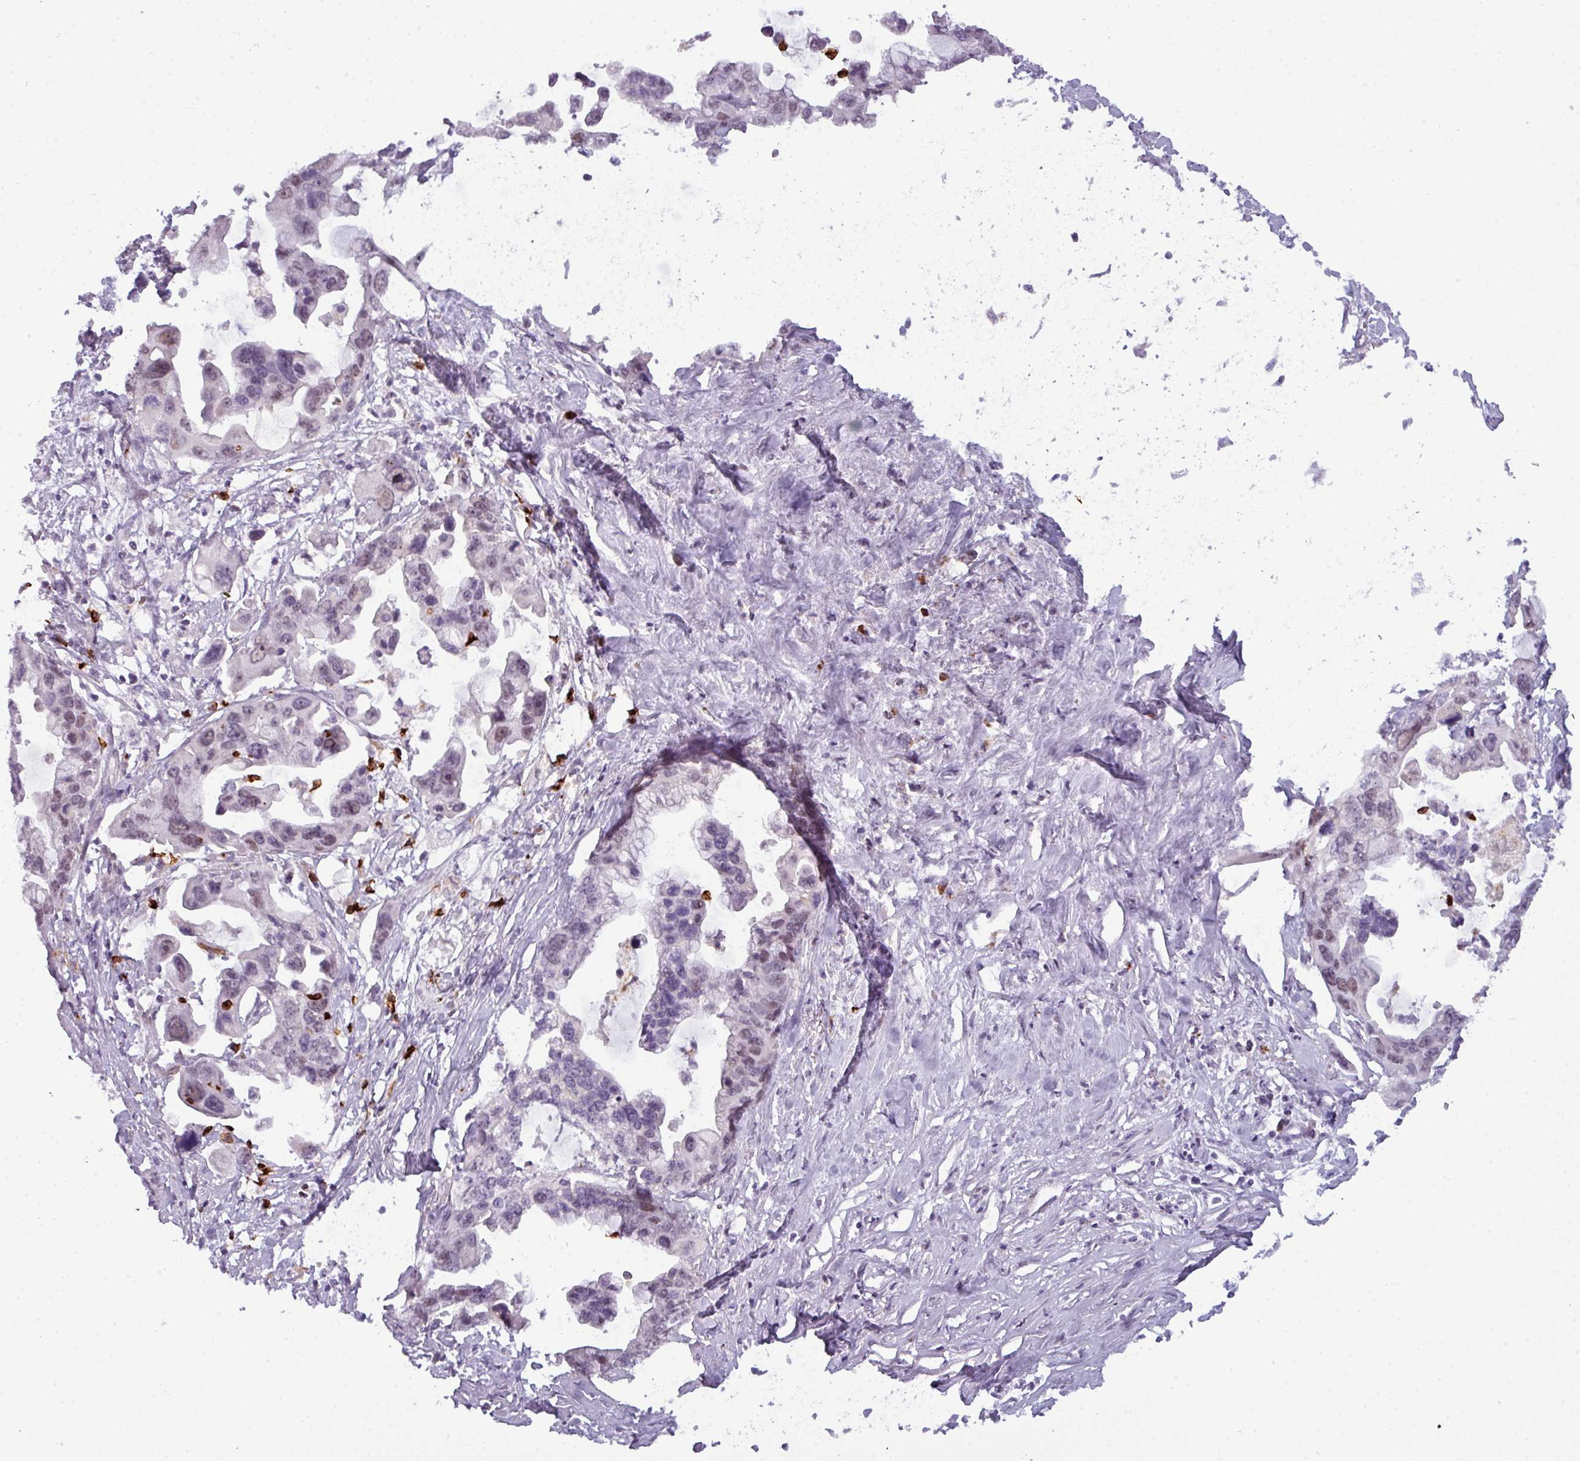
{"staining": {"intensity": "negative", "quantity": "none", "location": "none"}, "tissue": "pancreatic cancer", "cell_type": "Tumor cells", "image_type": "cancer", "snomed": [{"axis": "morphology", "description": "Adenocarcinoma, NOS"}, {"axis": "topography", "description": "Pancreas"}], "caption": "IHC photomicrograph of neoplastic tissue: human adenocarcinoma (pancreatic) stained with DAB (3,3'-diaminobenzidine) reveals no significant protein expression in tumor cells. (Brightfield microscopy of DAB (3,3'-diaminobenzidine) immunohistochemistry at high magnification).", "gene": "TMEFF1", "patient": {"sex": "female", "age": 83}}